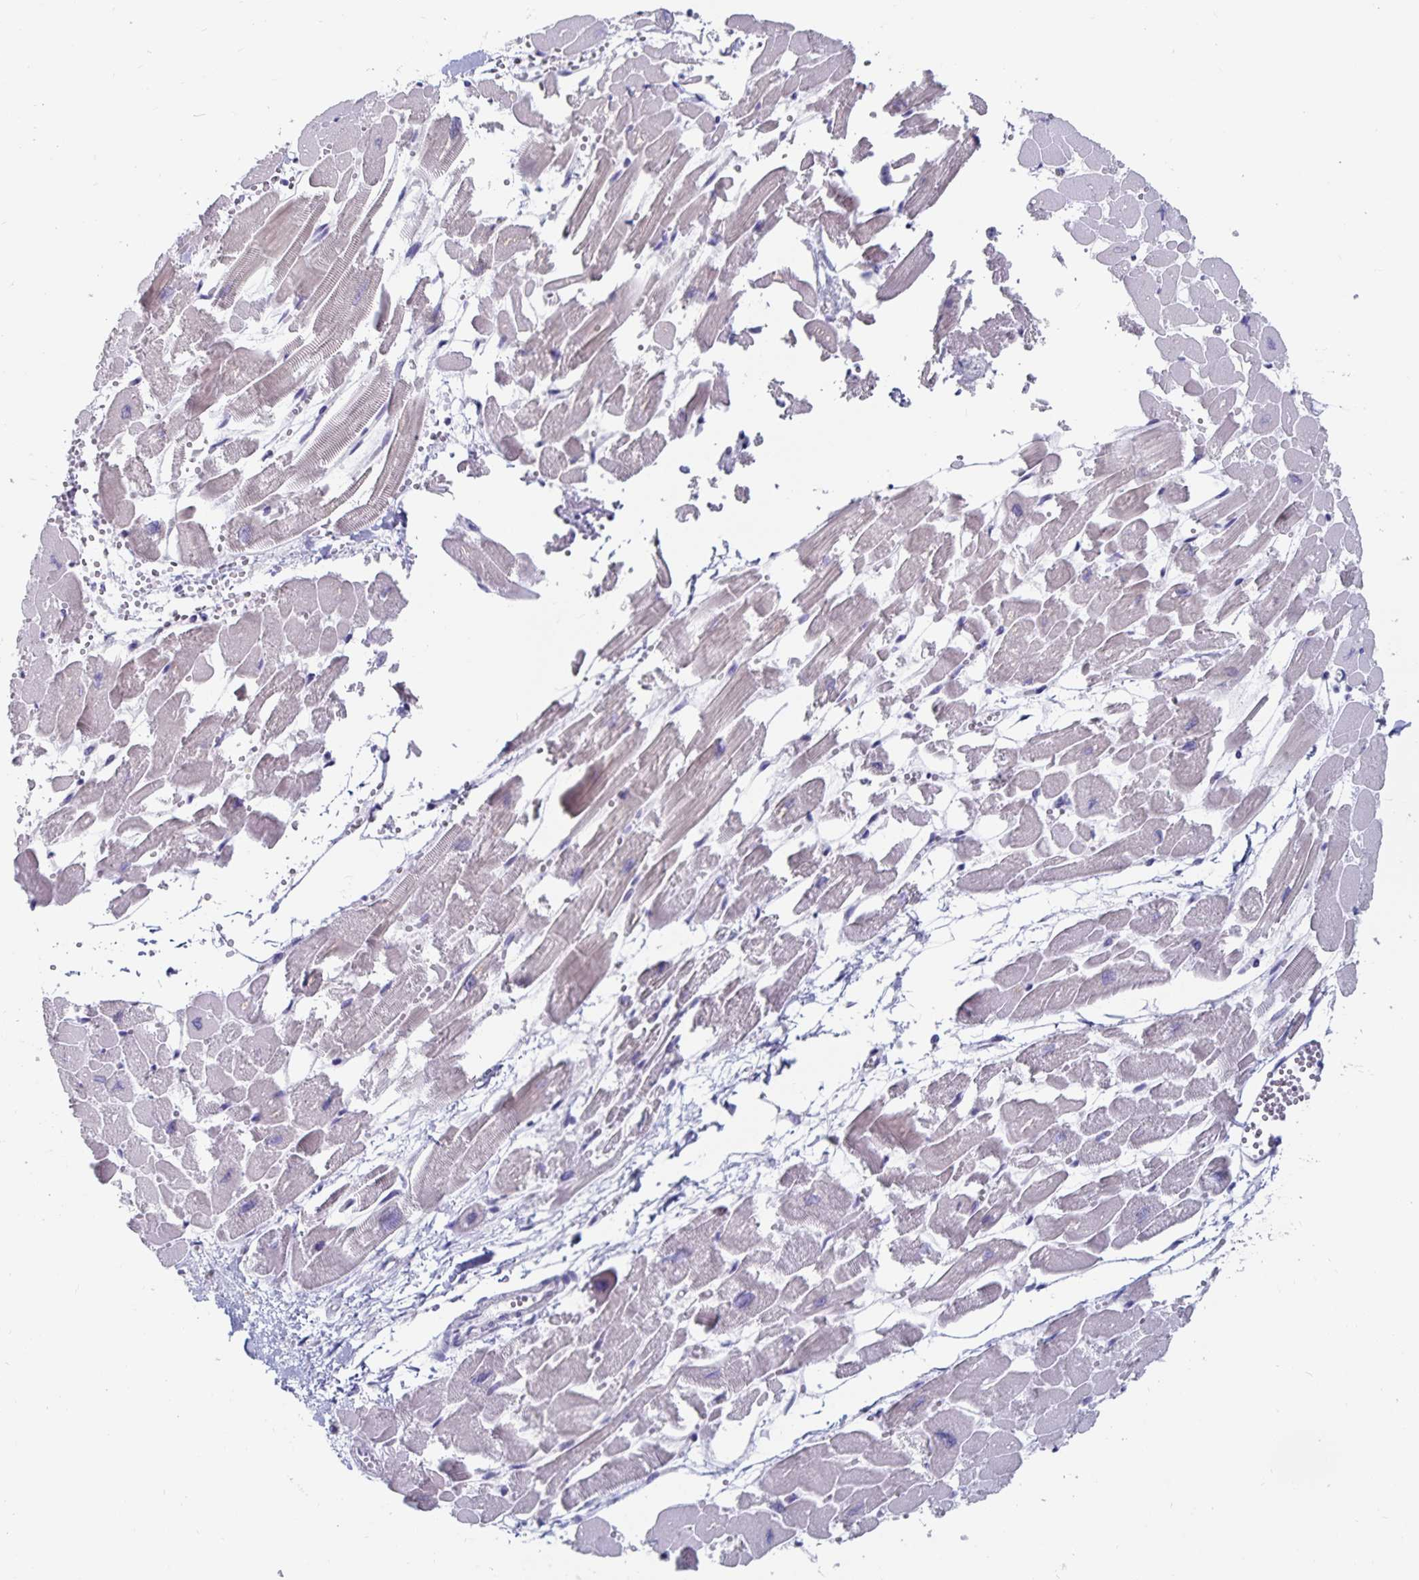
{"staining": {"intensity": "weak", "quantity": "<25%", "location": "cytoplasmic/membranous"}, "tissue": "heart muscle", "cell_type": "Cardiomyocytes", "image_type": "normal", "snomed": [{"axis": "morphology", "description": "Normal tissue, NOS"}, {"axis": "topography", "description": "Heart"}], "caption": "DAB (3,3'-diaminobenzidine) immunohistochemical staining of benign heart muscle exhibits no significant staining in cardiomyocytes.", "gene": "CFAP69", "patient": {"sex": "female", "age": 52}}